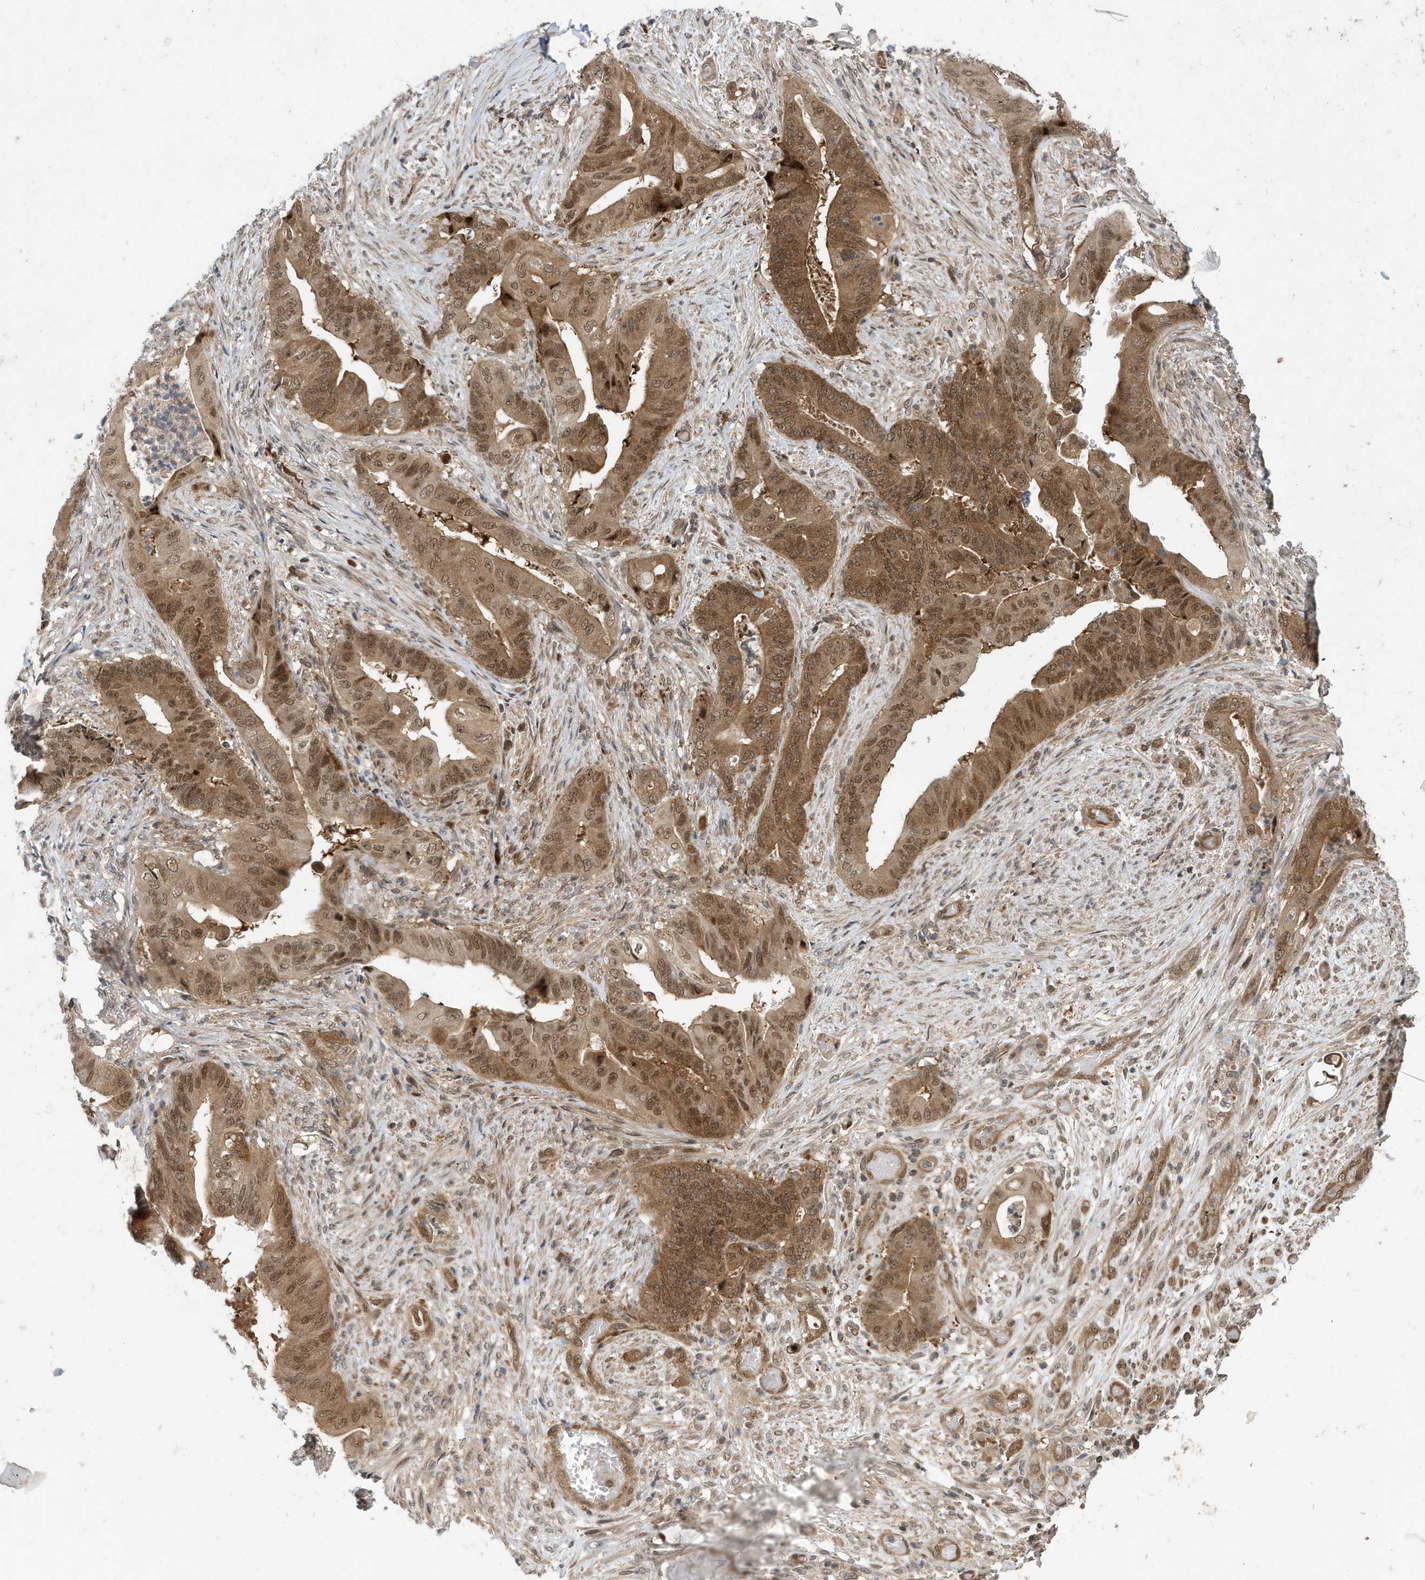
{"staining": {"intensity": "moderate", "quantity": ">75%", "location": "cytoplasmic/membranous,nuclear"}, "tissue": "stomach cancer", "cell_type": "Tumor cells", "image_type": "cancer", "snomed": [{"axis": "morphology", "description": "Adenocarcinoma, NOS"}, {"axis": "topography", "description": "Stomach"}], "caption": "Immunohistochemistry histopathology image of adenocarcinoma (stomach) stained for a protein (brown), which displays medium levels of moderate cytoplasmic/membranous and nuclear staining in approximately >75% of tumor cells.", "gene": "UBQLN1", "patient": {"sex": "female", "age": 73}}